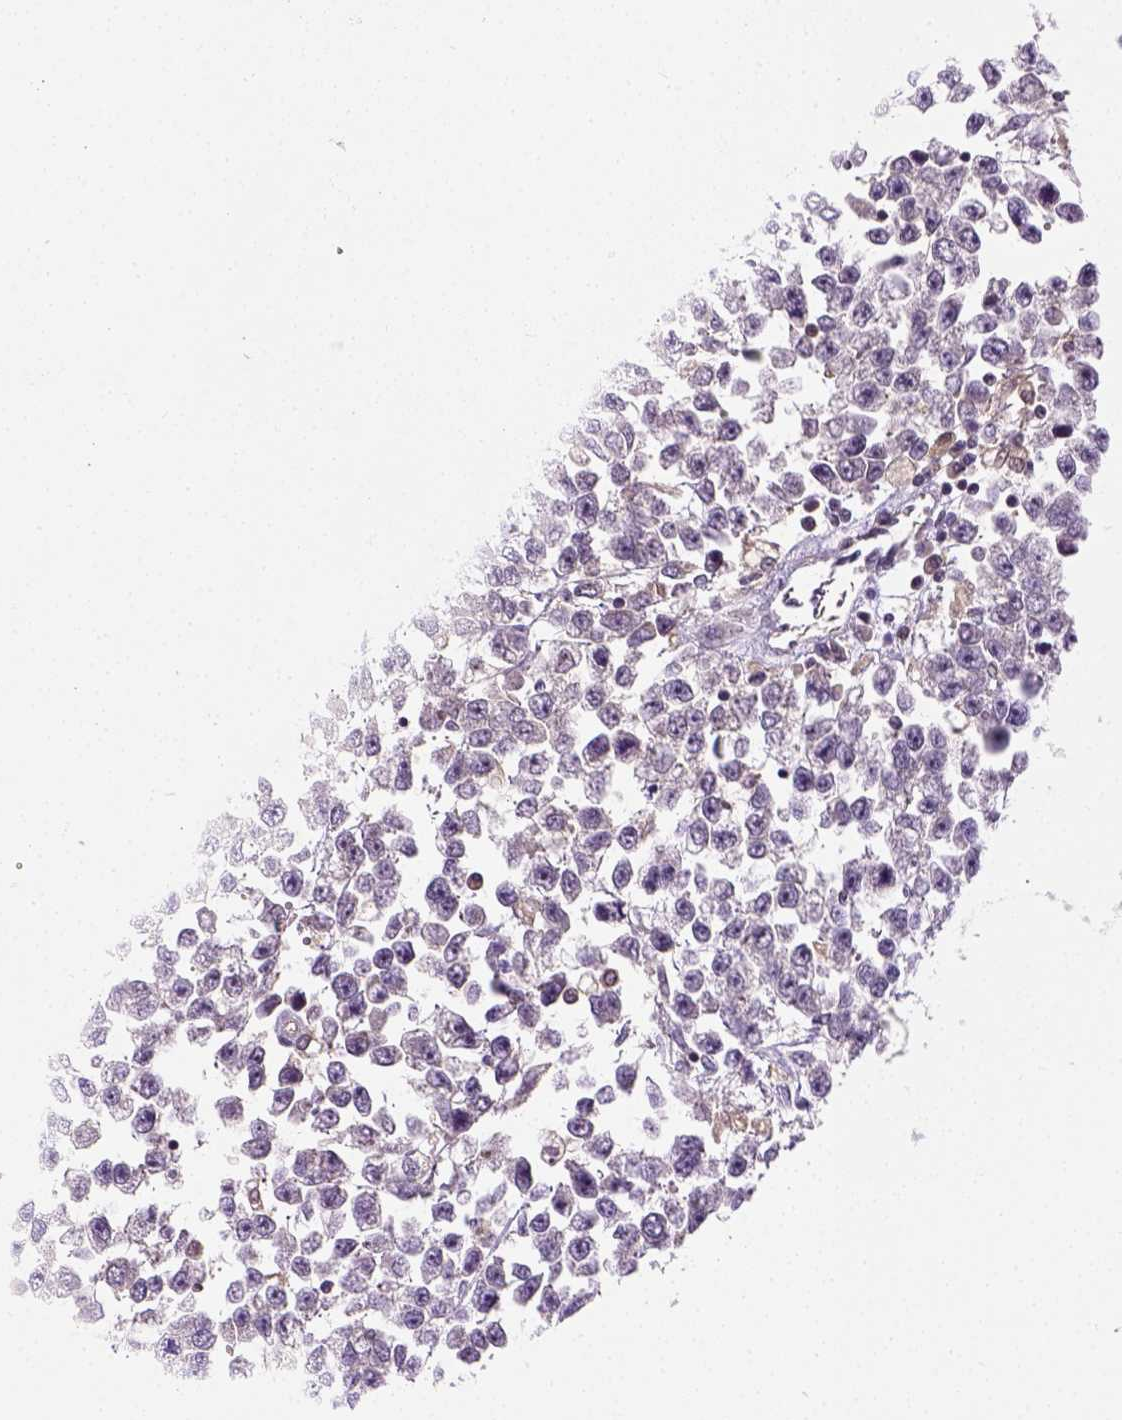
{"staining": {"intensity": "negative", "quantity": "none", "location": "none"}, "tissue": "testis cancer", "cell_type": "Tumor cells", "image_type": "cancer", "snomed": [{"axis": "morphology", "description": "Seminoma, NOS"}, {"axis": "topography", "description": "Testis"}], "caption": "Immunohistochemistry of human seminoma (testis) shows no positivity in tumor cells.", "gene": "MATK", "patient": {"sex": "male", "age": 34}}